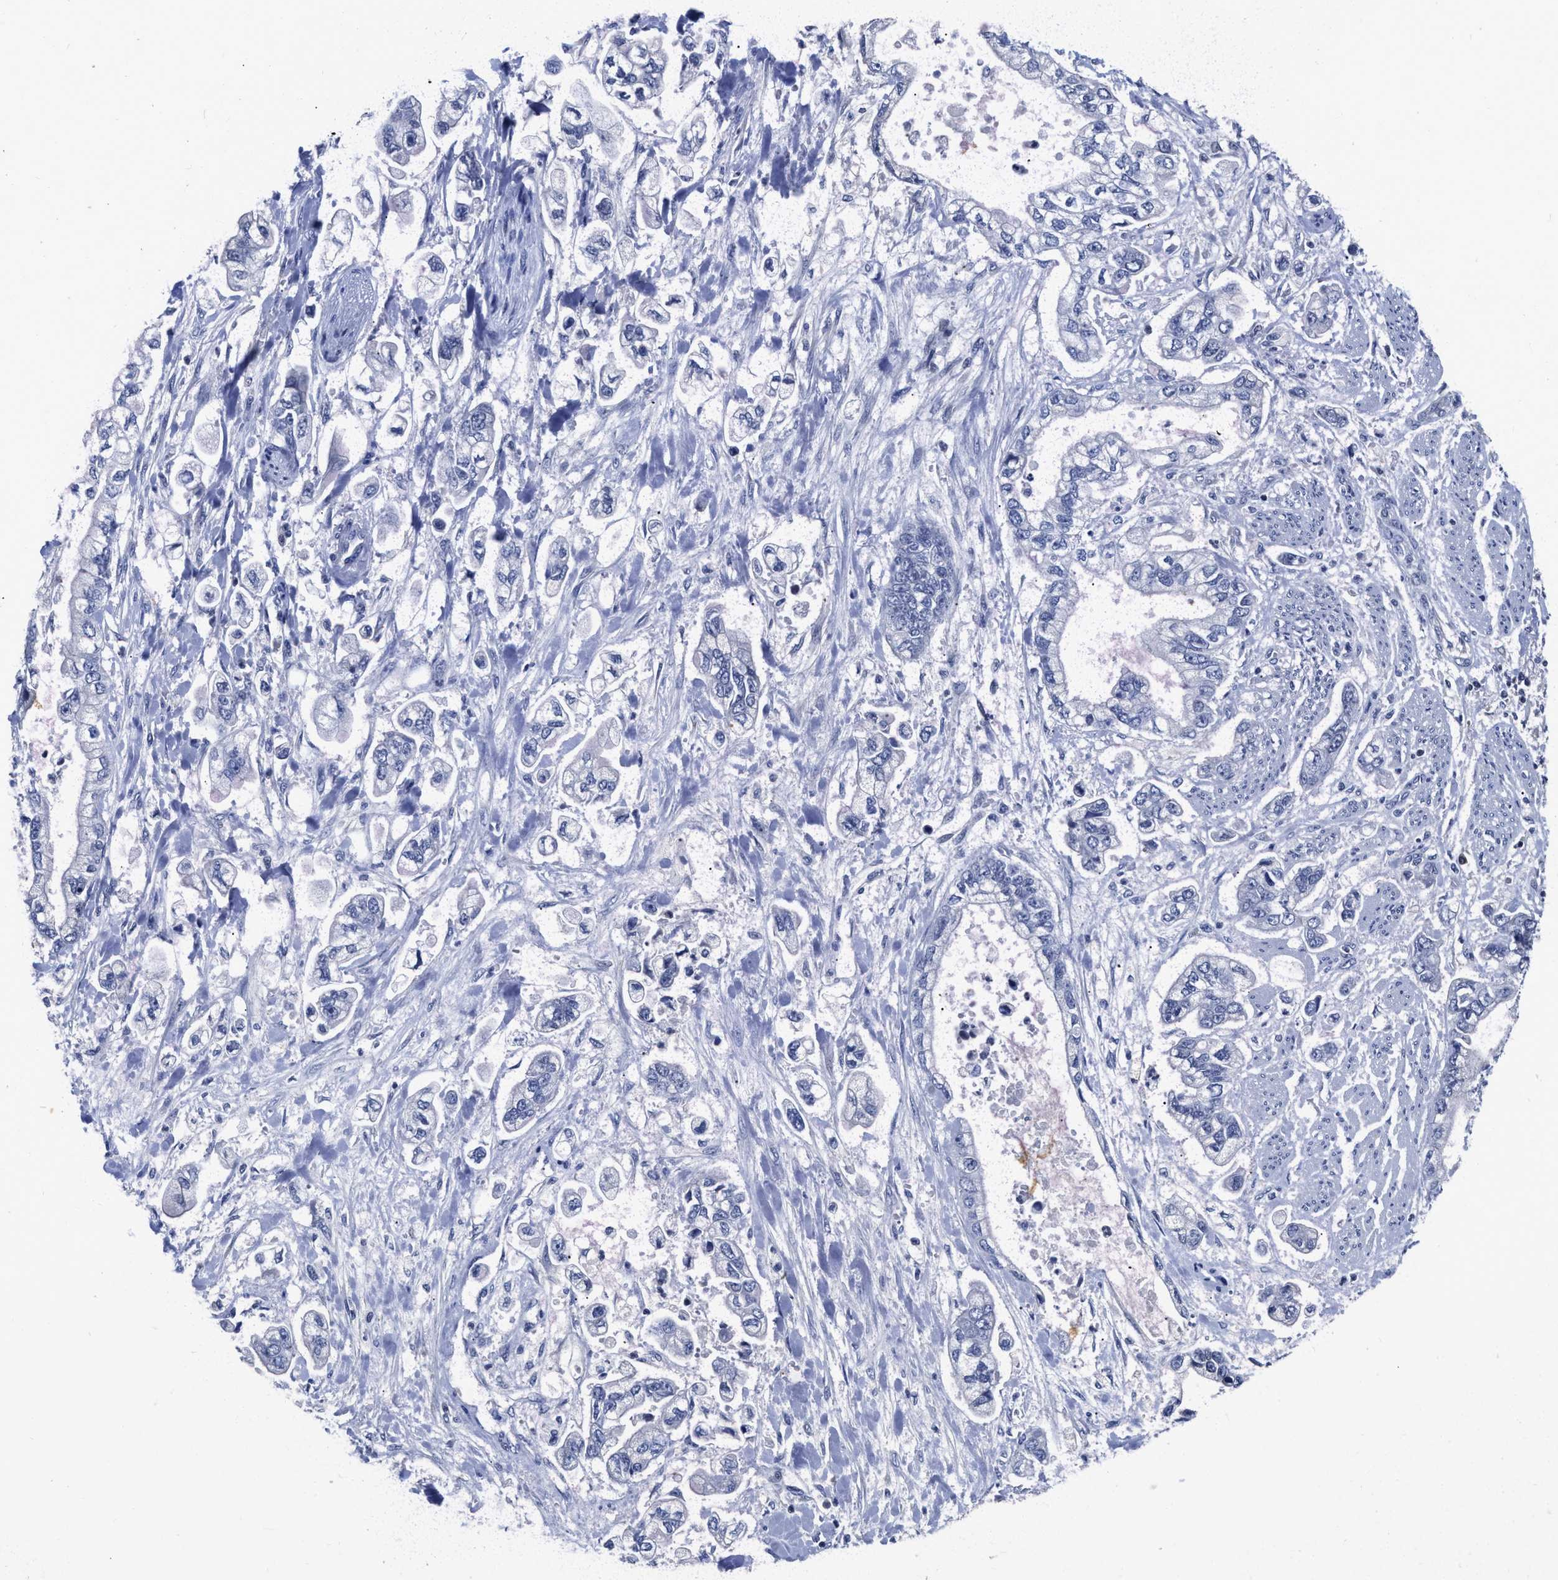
{"staining": {"intensity": "negative", "quantity": "none", "location": "none"}, "tissue": "stomach cancer", "cell_type": "Tumor cells", "image_type": "cancer", "snomed": [{"axis": "morphology", "description": "Normal tissue, NOS"}, {"axis": "morphology", "description": "Adenocarcinoma, NOS"}, {"axis": "topography", "description": "Stomach"}], "caption": "Tumor cells show no significant protein positivity in stomach adenocarcinoma.", "gene": "FBLN2", "patient": {"sex": "male", "age": 62}}